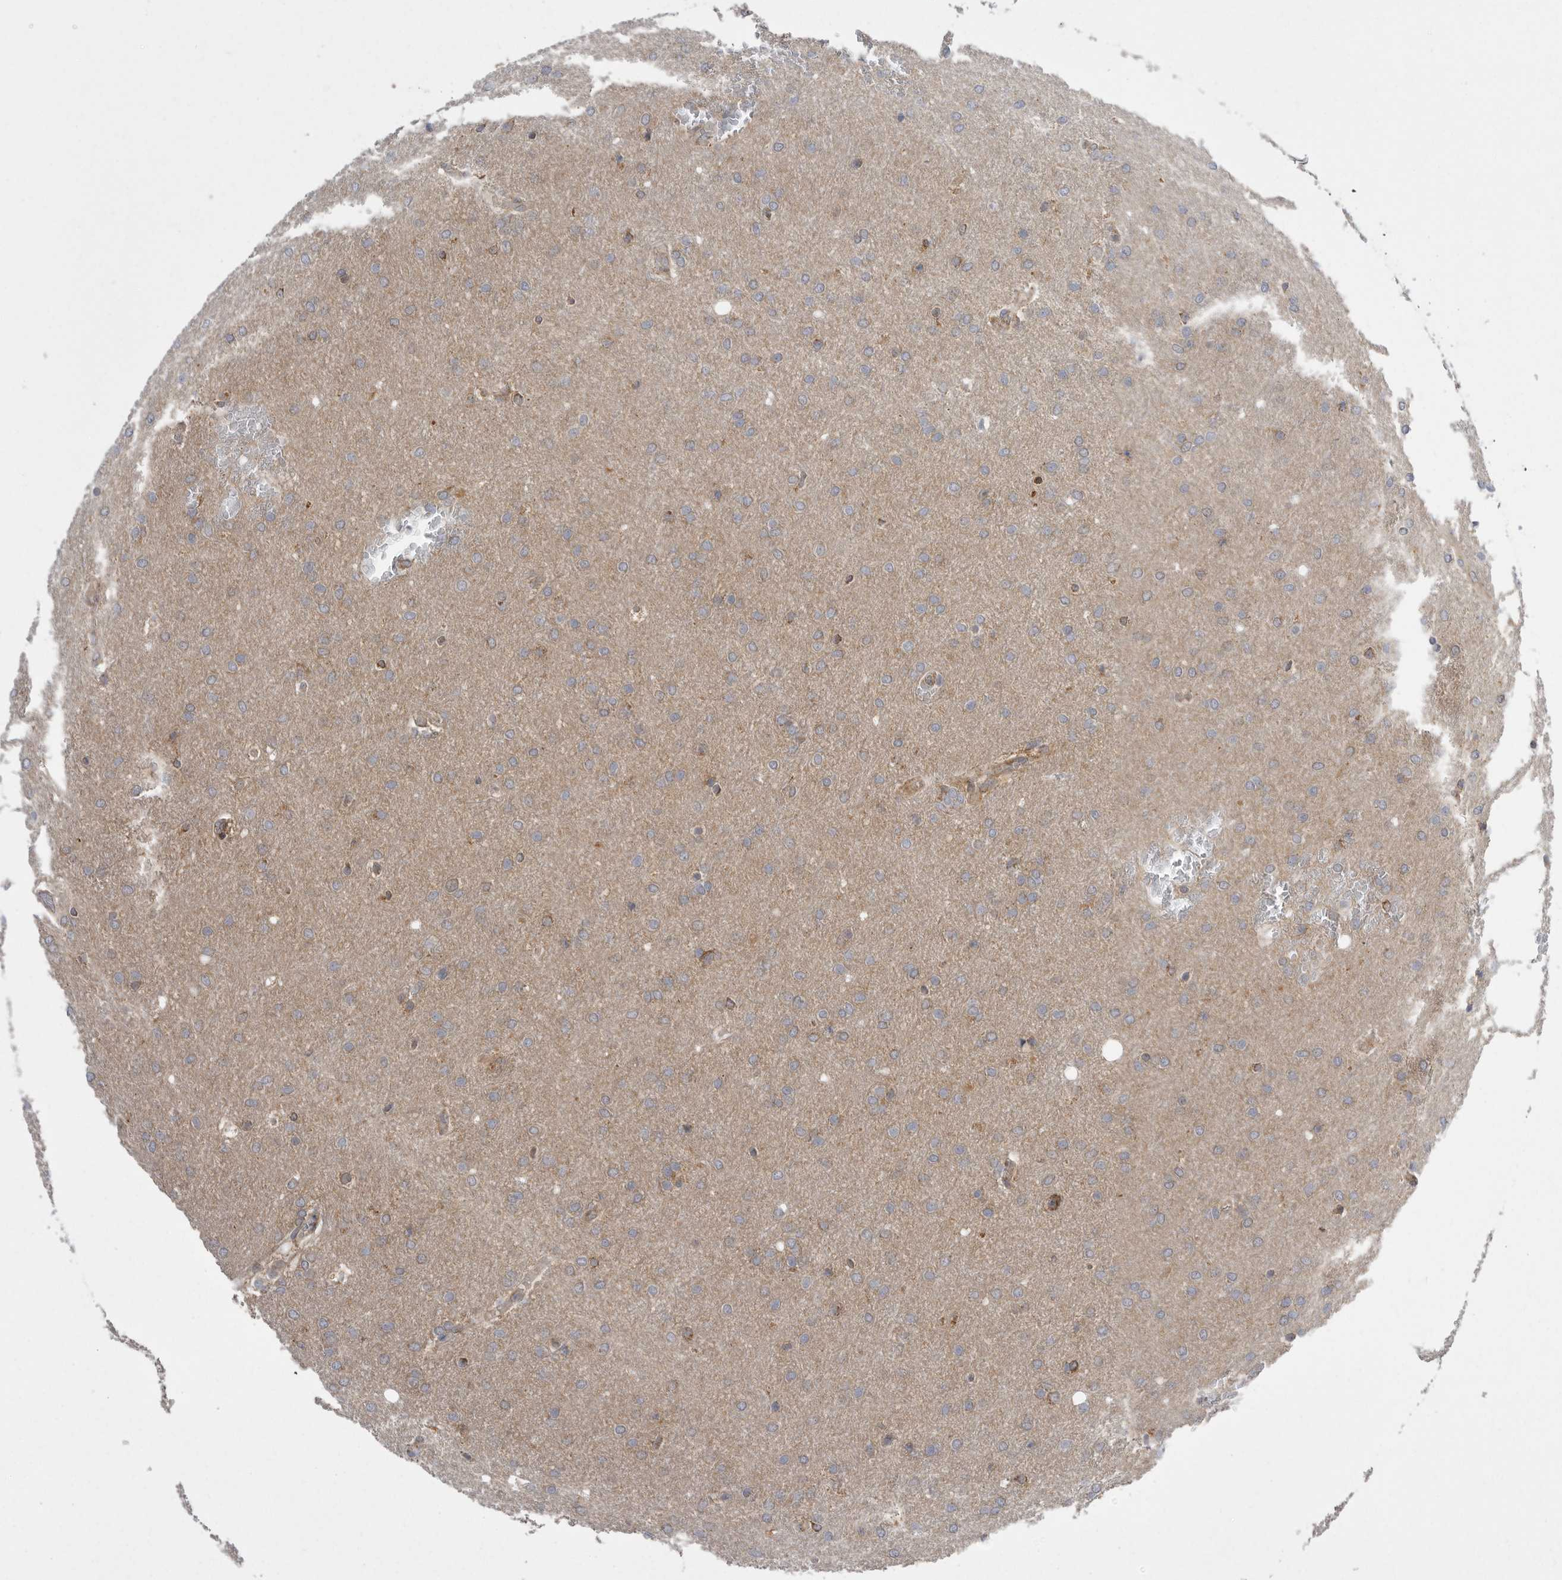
{"staining": {"intensity": "weak", "quantity": ">75%", "location": "cytoplasmic/membranous"}, "tissue": "glioma", "cell_type": "Tumor cells", "image_type": "cancer", "snomed": [{"axis": "morphology", "description": "Glioma, malignant, Low grade"}, {"axis": "topography", "description": "Brain"}], "caption": "The image exhibits a brown stain indicating the presence of a protein in the cytoplasmic/membranous of tumor cells in glioma. (DAB IHC with brightfield microscopy, high magnification).", "gene": "KYAT3", "patient": {"sex": "female", "age": 37}}